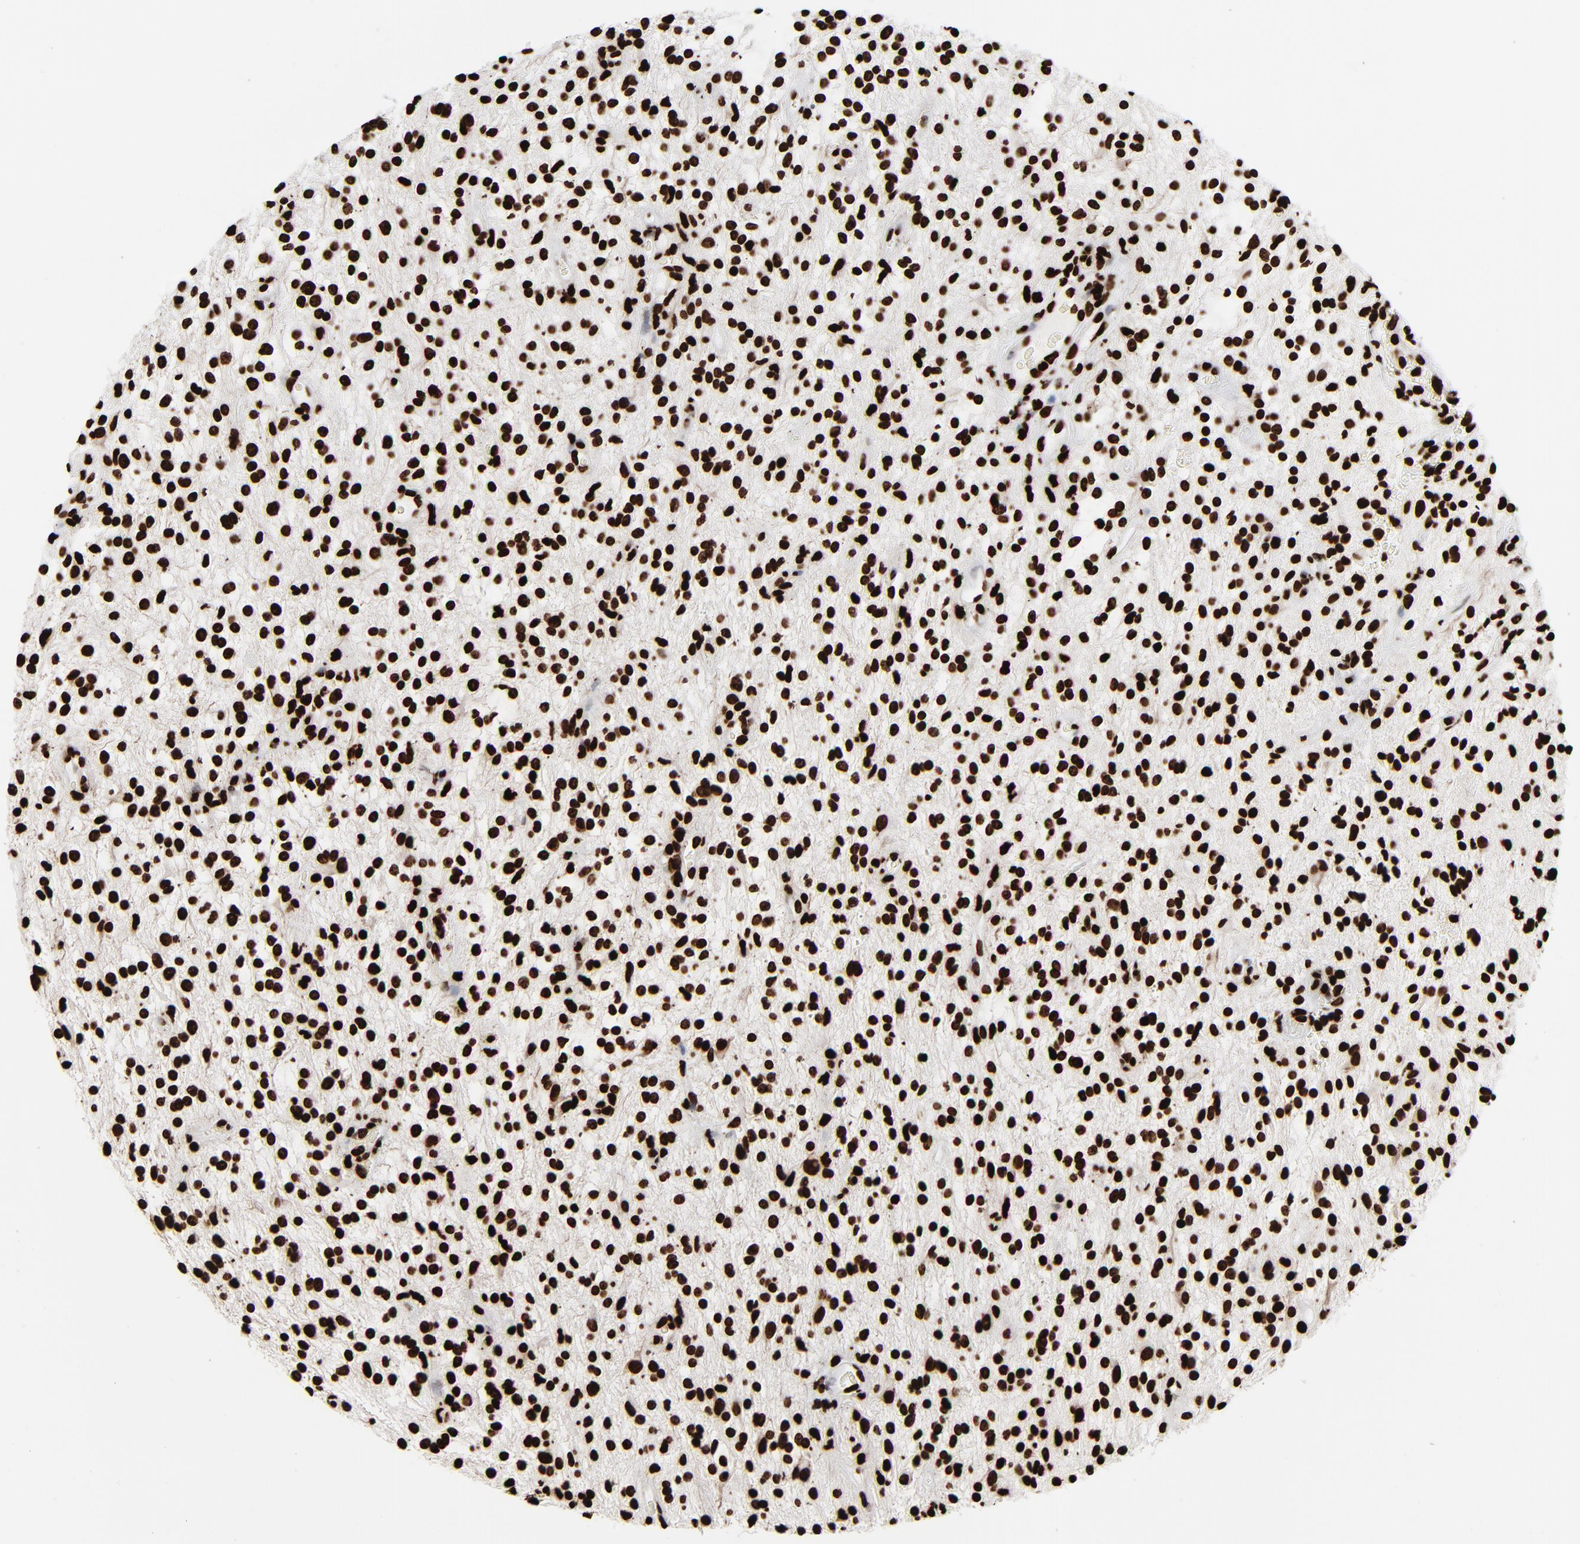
{"staining": {"intensity": "strong", "quantity": ">75%", "location": "nuclear"}, "tissue": "glioma", "cell_type": "Tumor cells", "image_type": "cancer", "snomed": [{"axis": "morphology", "description": "Glioma, malignant, NOS"}, {"axis": "topography", "description": "Cerebellum"}], "caption": "Immunohistochemistry (IHC) photomicrograph of neoplastic tissue: human glioma stained using immunohistochemistry (IHC) shows high levels of strong protein expression localized specifically in the nuclear of tumor cells, appearing as a nuclear brown color.", "gene": "H3-4", "patient": {"sex": "female", "age": 10}}